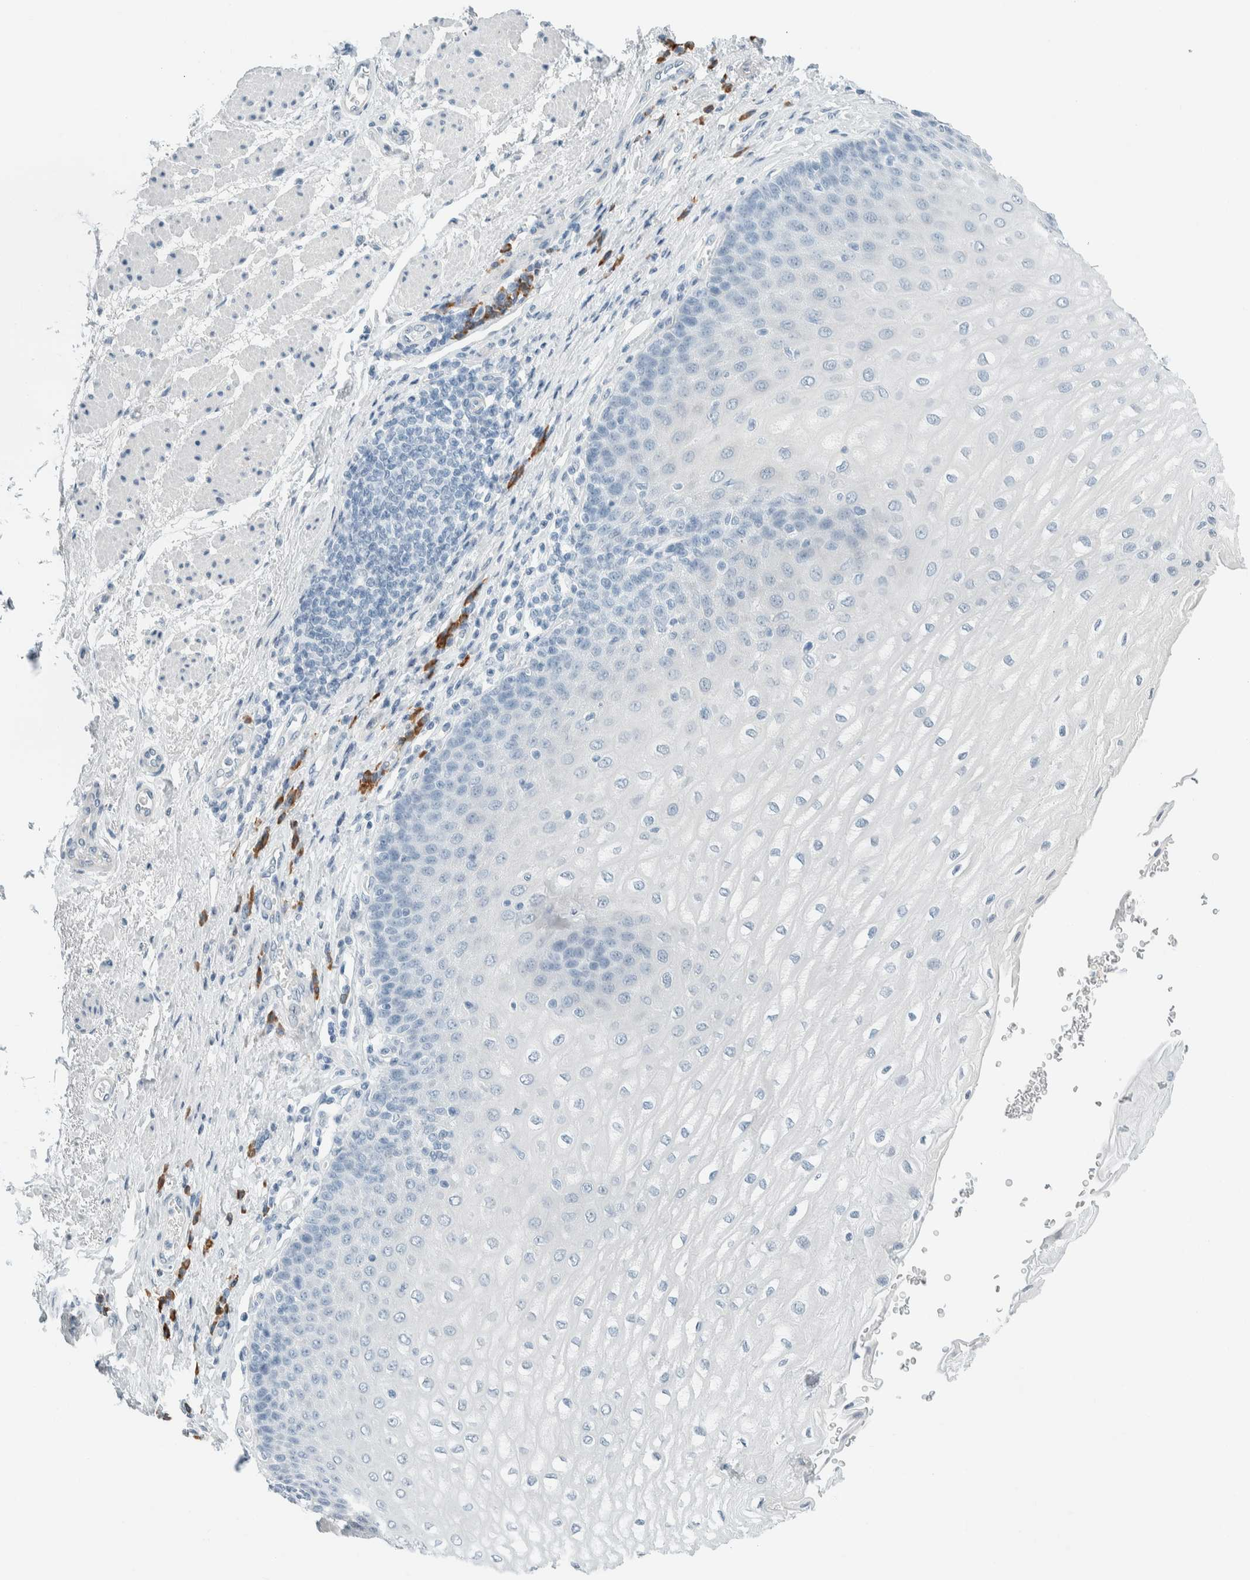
{"staining": {"intensity": "negative", "quantity": "none", "location": "none"}, "tissue": "esophagus", "cell_type": "Squamous epithelial cells", "image_type": "normal", "snomed": [{"axis": "morphology", "description": "Normal tissue, NOS"}, {"axis": "topography", "description": "Esophagus"}], "caption": "Immunohistochemistry of benign esophagus exhibits no staining in squamous epithelial cells.", "gene": "ARHGAP27", "patient": {"sex": "male", "age": 54}}